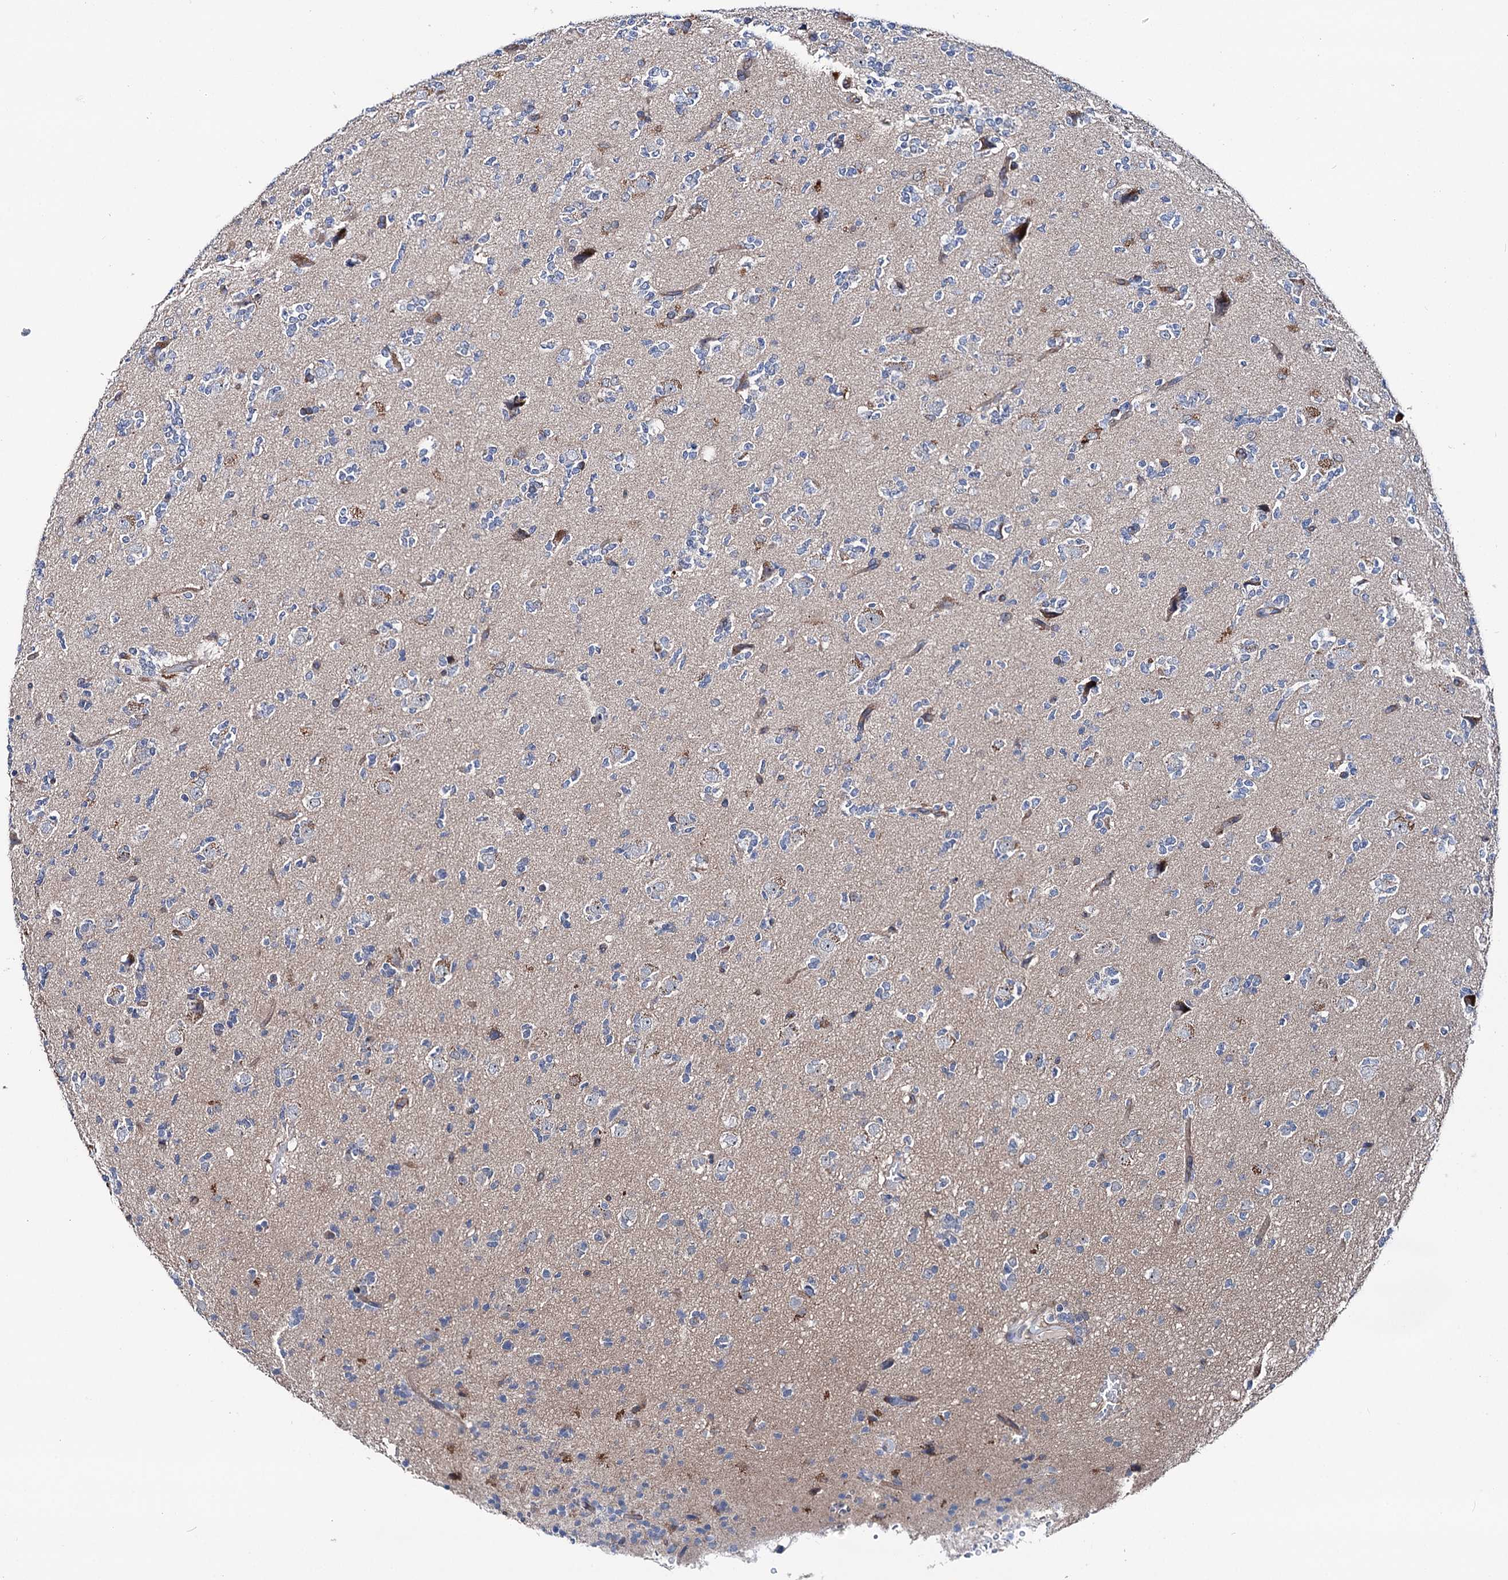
{"staining": {"intensity": "negative", "quantity": "none", "location": "none"}, "tissue": "glioma", "cell_type": "Tumor cells", "image_type": "cancer", "snomed": [{"axis": "morphology", "description": "Glioma, malignant, High grade"}, {"axis": "topography", "description": "Brain"}], "caption": "Immunohistochemical staining of human high-grade glioma (malignant) displays no significant staining in tumor cells. The staining was performed using DAB to visualize the protein expression in brown, while the nuclei were stained in blue with hematoxylin (Magnification: 20x).", "gene": "SHROOM1", "patient": {"sex": "female", "age": 62}}